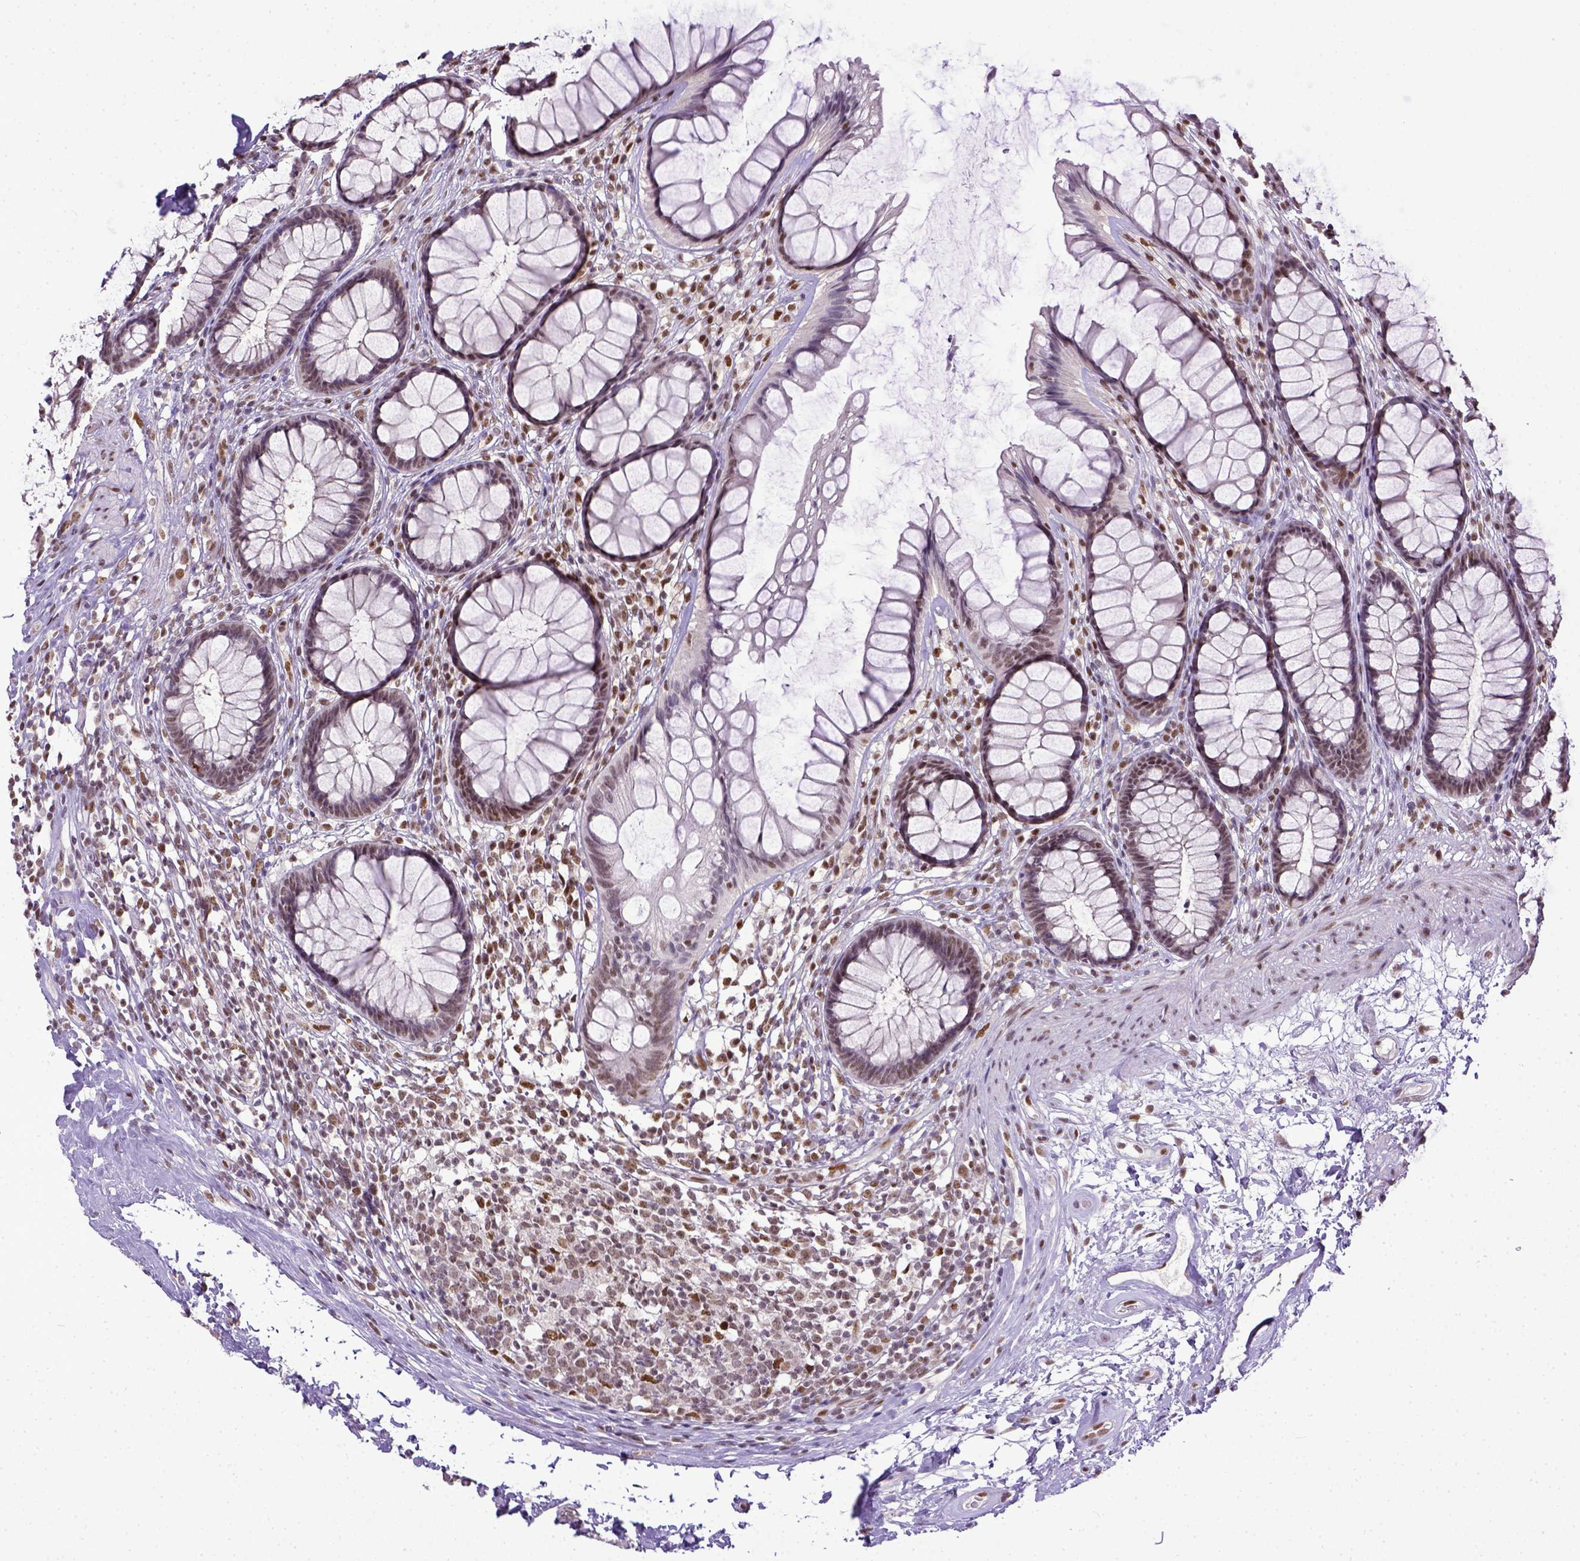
{"staining": {"intensity": "moderate", "quantity": ">75%", "location": "nuclear"}, "tissue": "rectum", "cell_type": "Glandular cells", "image_type": "normal", "snomed": [{"axis": "morphology", "description": "Normal tissue, NOS"}, {"axis": "topography", "description": "Rectum"}], "caption": "Protein staining of benign rectum displays moderate nuclear staining in approximately >75% of glandular cells.", "gene": "ERCC1", "patient": {"sex": "male", "age": 72}}